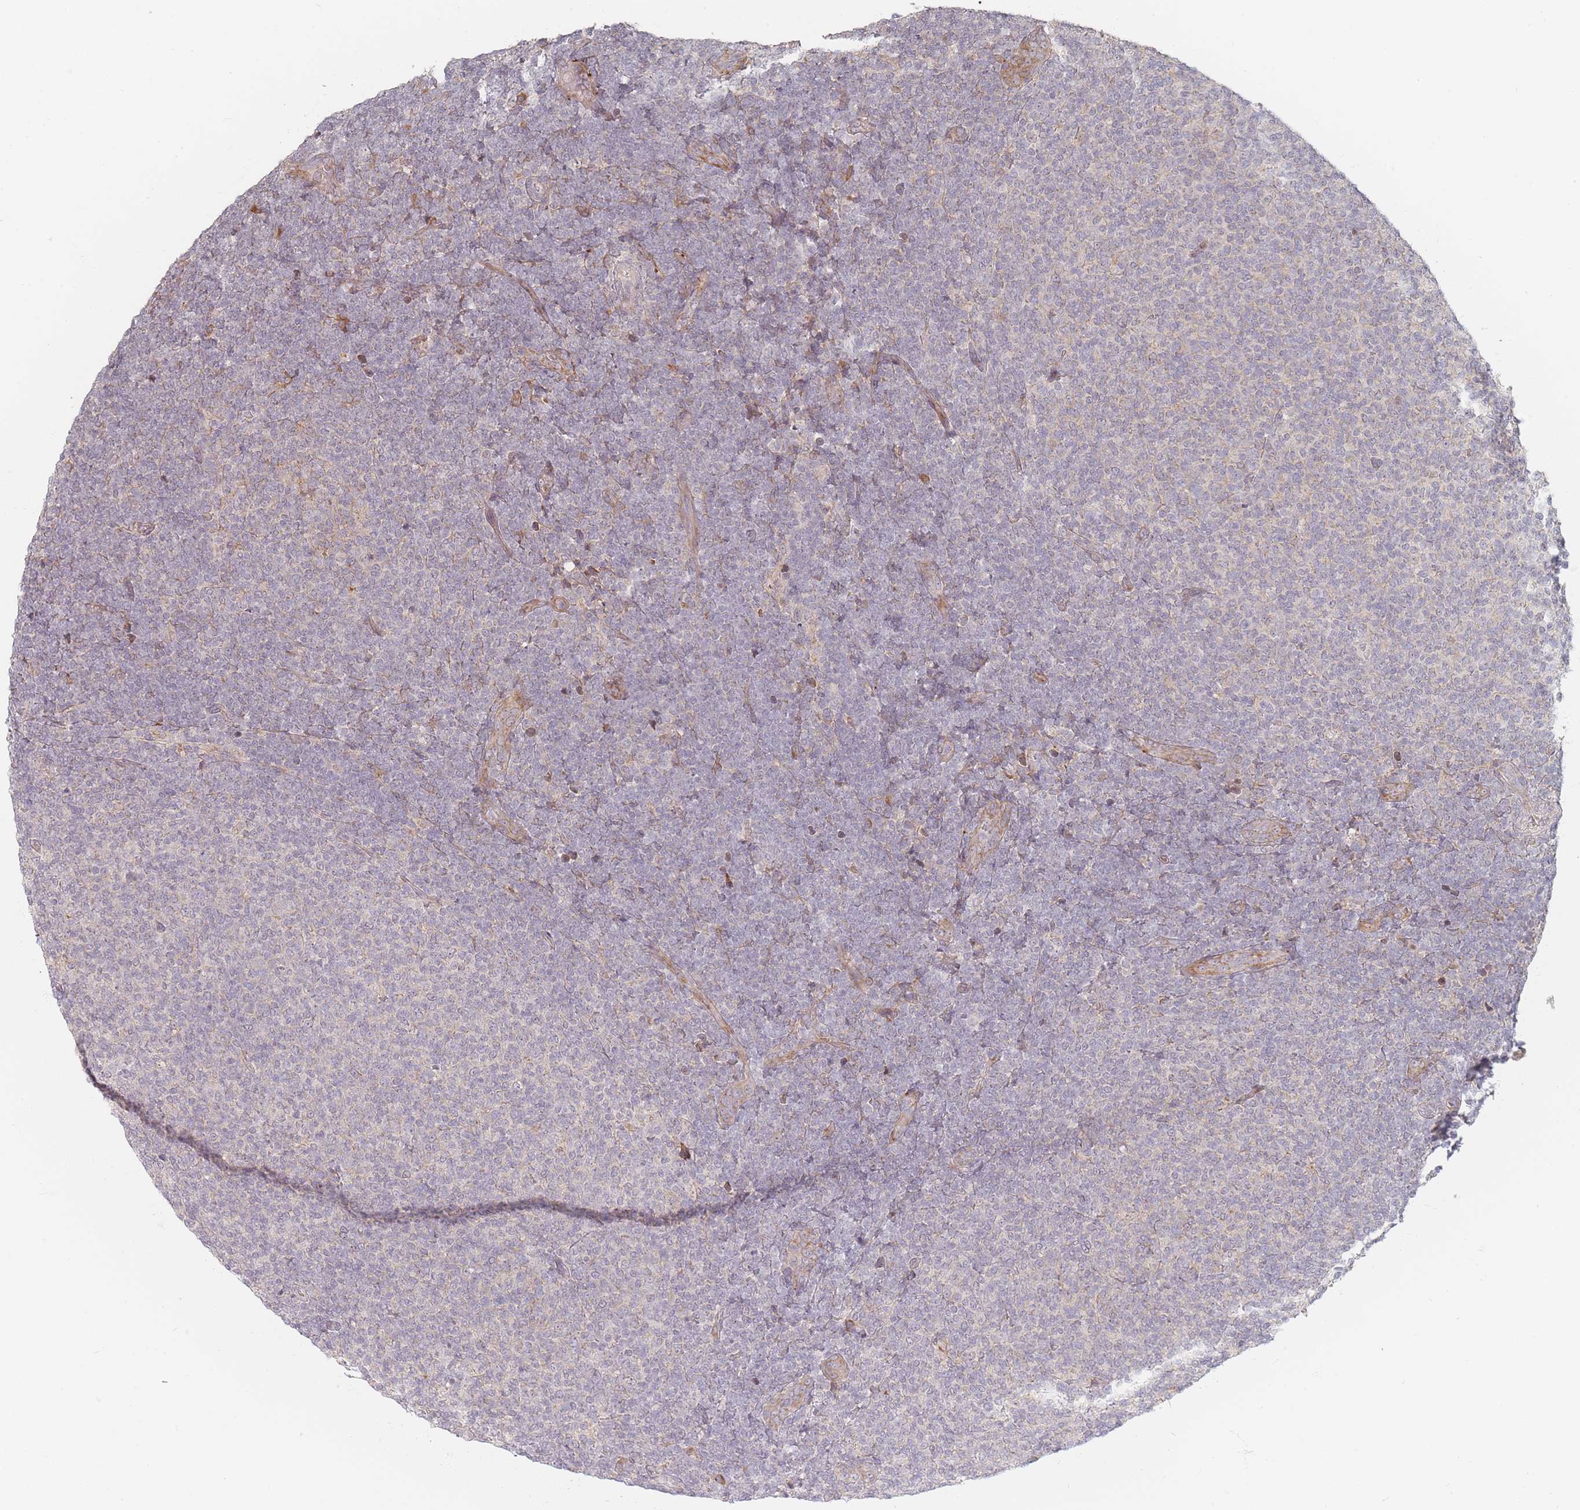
{"staining": {"intensity": "negative", "quantity": "none", "location": "none"}, "tissue": "lymphoma", "cell_type": "Tumor cells", "image_type": "cancer", "snomed": [{"axis": "morphology", "description": "Malignant lymphoma, non-Hodgkin's type, Low grade"}, {"axis": "topography", "description": "Lymph node"}], "caption": "The immunohistochemistry image has no significant staining in tumor cells of malignant lymphoma, non-Hodgkin's type (low-grade) tissue. (Brightfield microscopy of DAB immunohistochemistry at high magnification).", "gene": "ZKSCAN7", "patient": {"sex": "male", "age": 66}}